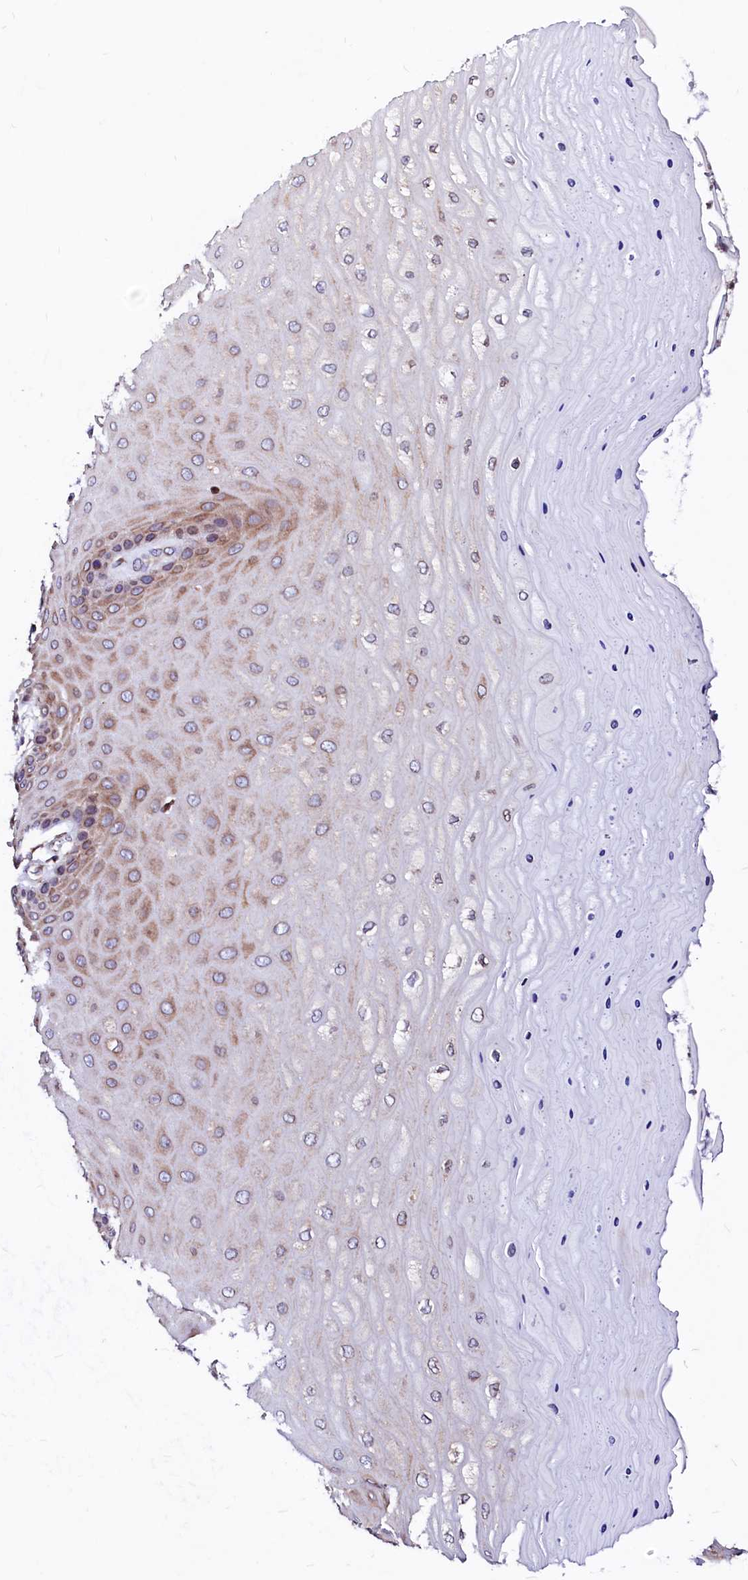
{"staining": {"intensity": "moderate", "quantity": ">75%", "location": "cytoplasmic/membranous"}, "tissue": "cervix", "cell_type": "Glandular cells", "image_type": "normal", "snomed": [{"axis": "morphology", "description": "Normal tissue, NOS"}, {"axis": "topography", "description": "Cervix"}], "caption": "Immunohistochemistry image of normal cervix: cervix stained using IHC demonstrates medium levels of moderate protein expression localized specifically in the cytoplasmic/membranous of glandular cells, appearing as a cytoplasmic/membranous brown color.", "gene": "DERL1", "patient": {"sex": "female", "age": 55}}